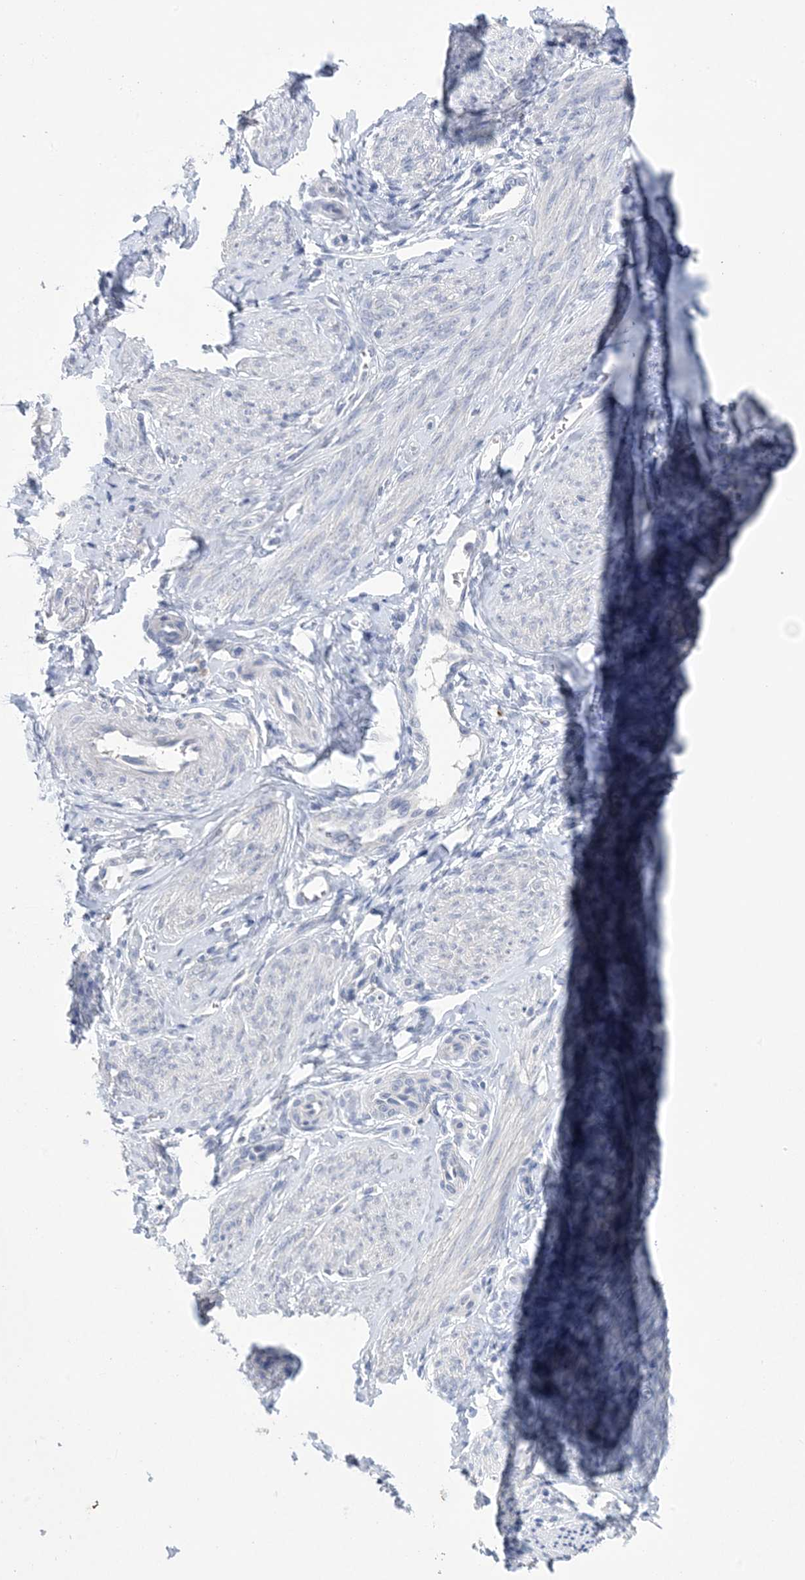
{"staining": {"intensity": "negative", "quantity": "none", "location": "none"}, "tissue": "endometrium", "cell_type": "Cells in endometrial stroma", "image_type": "normal", "snomed": [{"axis": "morphology", "description": "Normal tissue, NOS"}, {"axis": "topography", "description": "Uterus"}, {"axis": "topography", "description": "Endometrium"}], "caption": "The image exhibits no significant positivity in cells in endometrial stroma of endometrium.", "gene": "DSC3", "patient": {"sex": "female", "age": 48}}